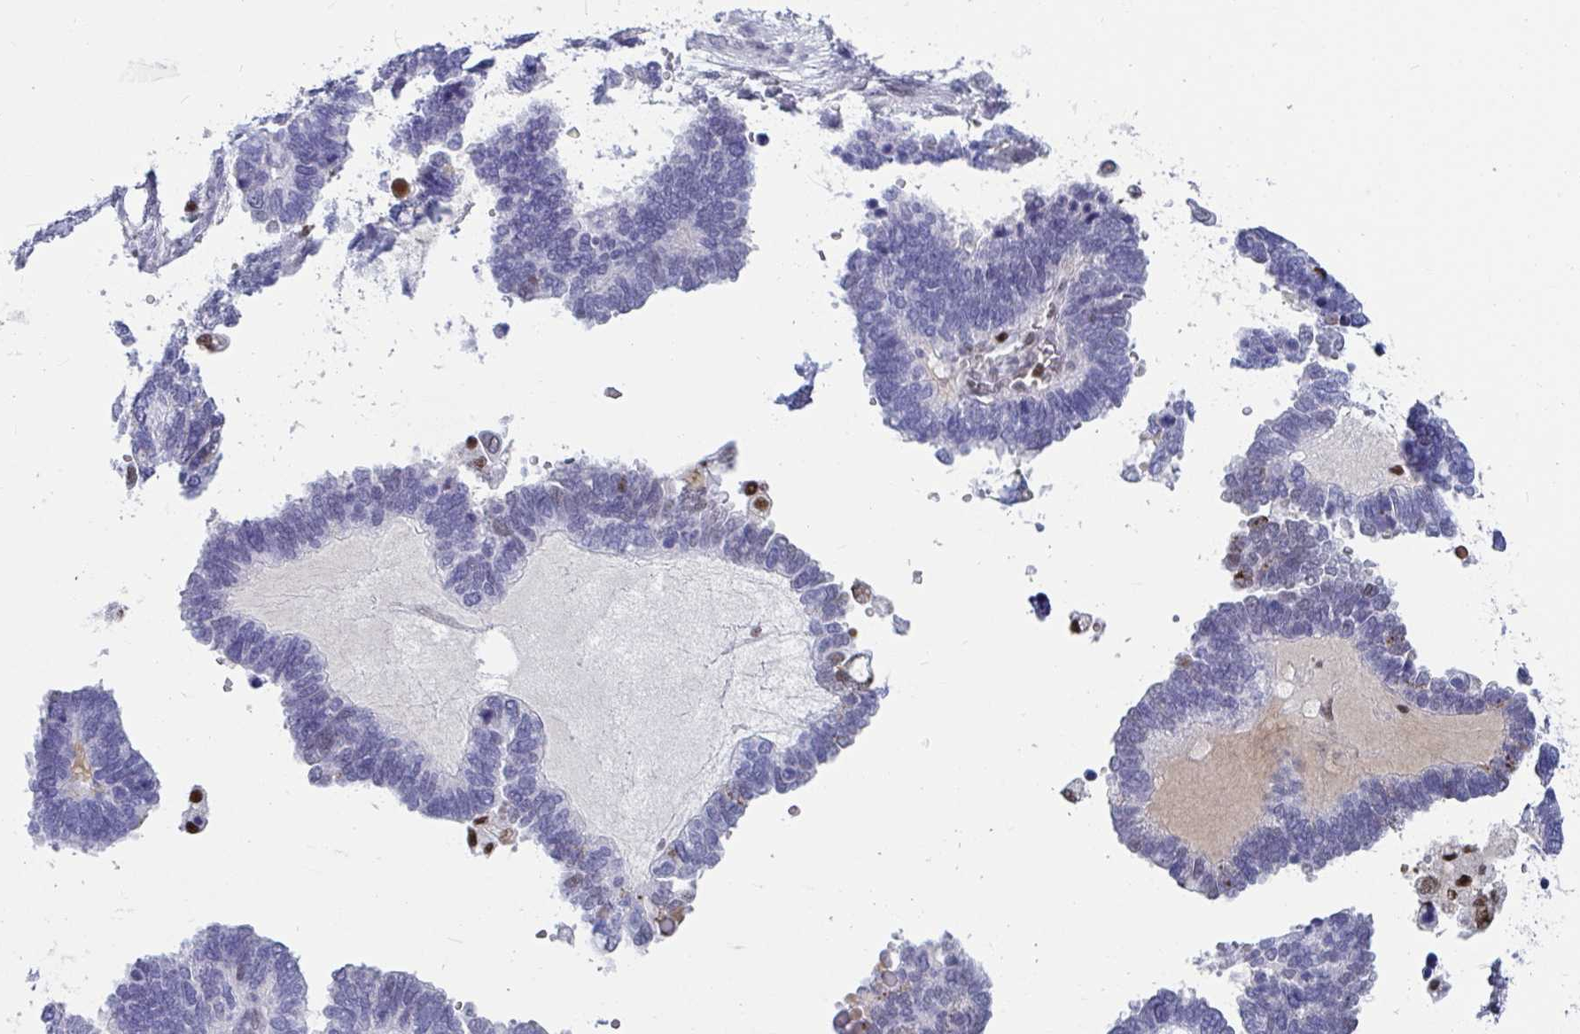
{"staining": {"intensity": "negative", "quantity": "none", "location": "none"}, "tissue": "ovarian cancer", "cell_type": "Tumor cells", "image_type": "cancer", "snomed": [{"axis": "morphology", "description": "Cystadenocarcinoma, serous, NOS"}, {"axis": "topography", "description": "Ovary"}], "caption": "Immunohistochemistry image of neoplastic tissue: ovarian cancer stained with DAB shows no significant protein positivity in tumor cells.", "gene": "ZNF586", "patient": {"sex": "female", "age": 51}}